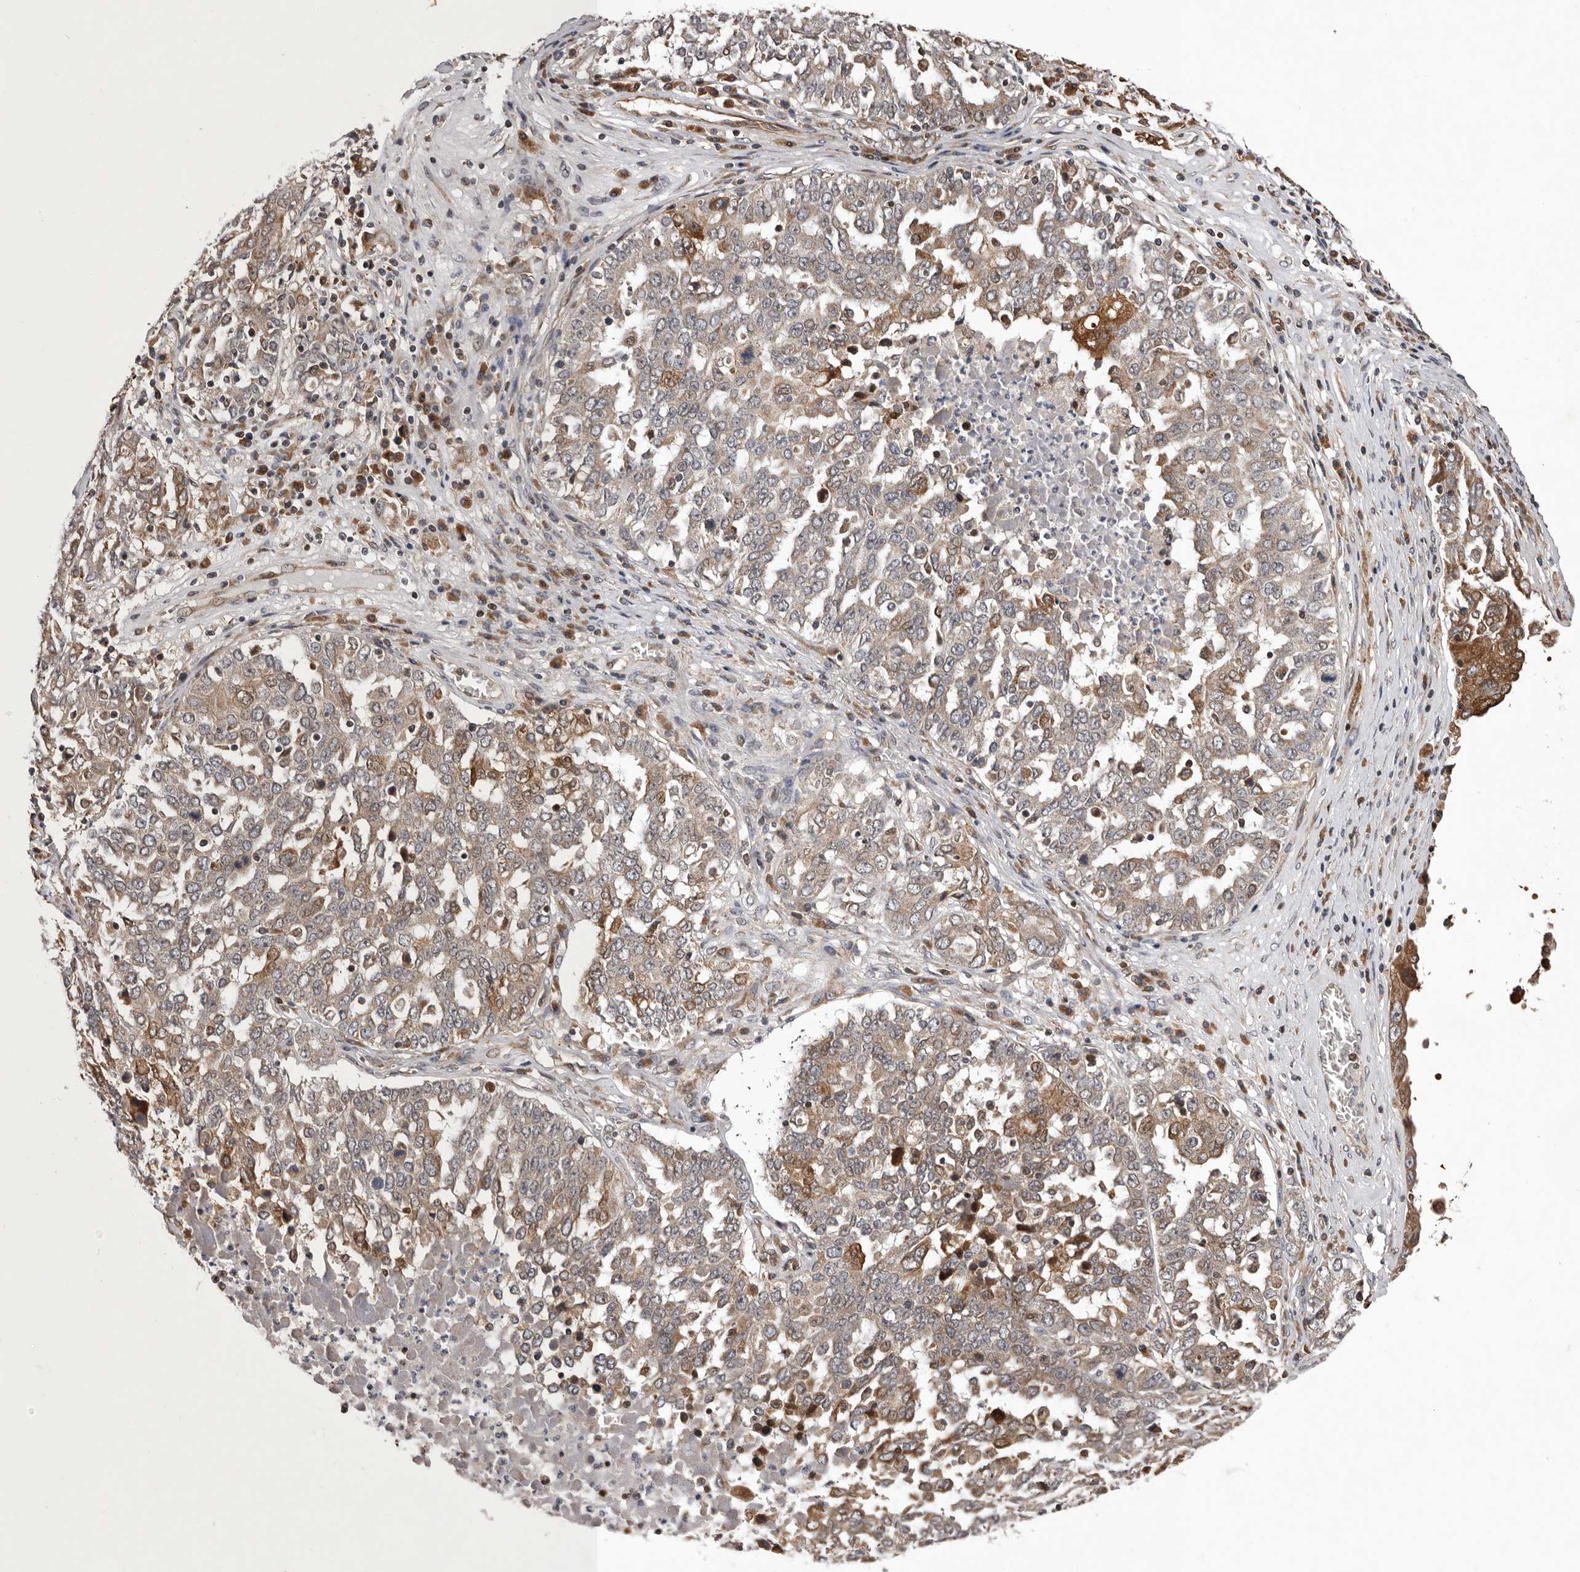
{"staining": {"intensity": "strong", "quantity": "25%-75%", "location": "cytoplasmic/membranous"}, "tissue": "ovarian cancer", "cell_type": "Tumor cells", "image_type": "cancer", "snomed": [{"axis": "morphology", "description": "Carcinoma, endometroid"}, {"axis": "topography", "description": "Ovary"}], "caption": "IHC photomicrograph of human ovarian endometroid carcinoma stained for a protein (brown), which reveals high levels of strong cytoplasmic/membranous positivity in approximately 25%-75% of tumor cells.", "gene": "GADD45B", "patient": {"sex": "female", "age": 62}}